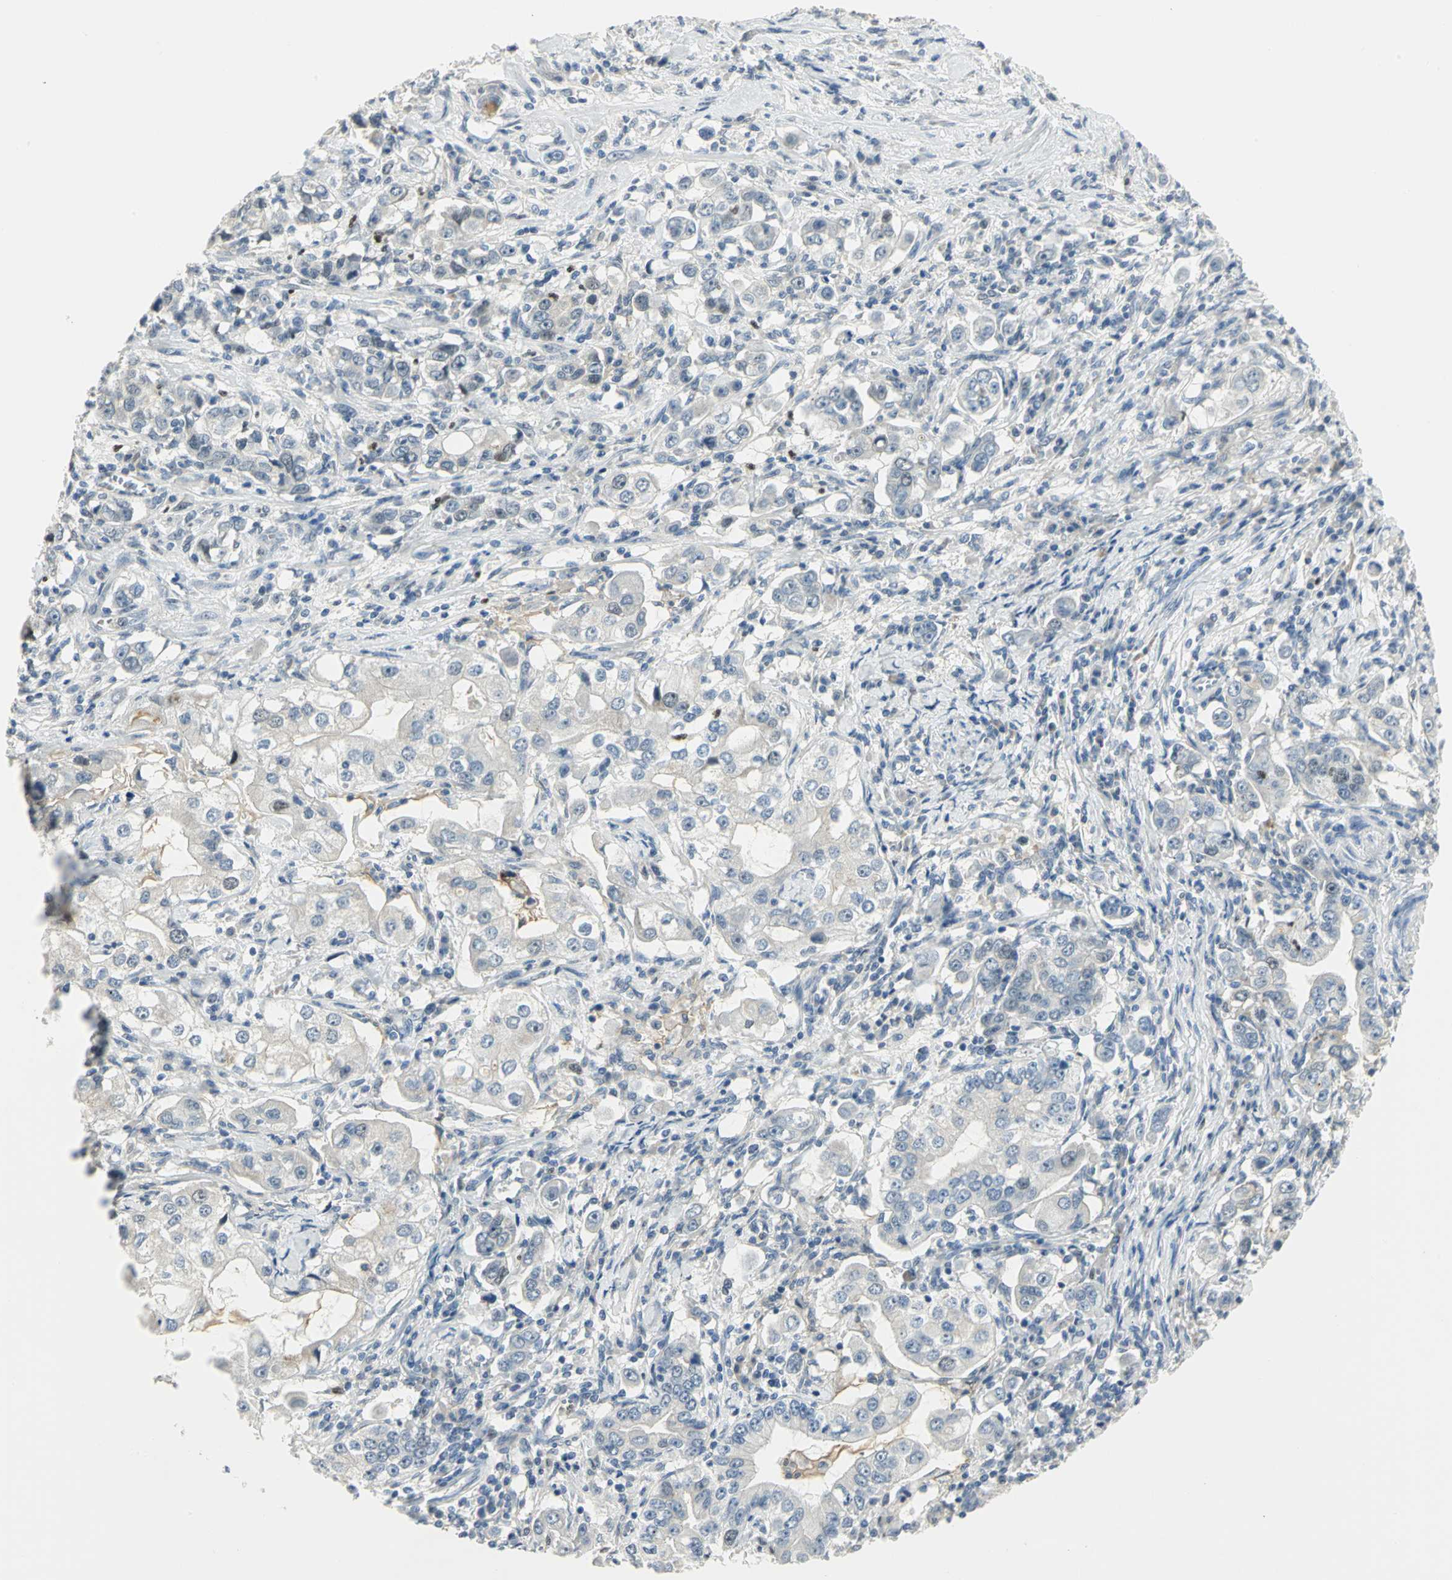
{"staining": {"intensity": "negative", "quantity": "none", "location": "none"}, "tissue": "stomach cancer", "cell_type": "Tumor cells", "image_type": "cancer", "snomed": [{"axis": "morphology", "description": "Adenocarcinoma, NOS"}, {"axis": "topography", "description": "Stomach, lower"}], "caption": "Tumor cells are negative for protein expression in human stomach cancer.", "gene": "BCL6", "patient": {"sex": "female", "age": 72}}